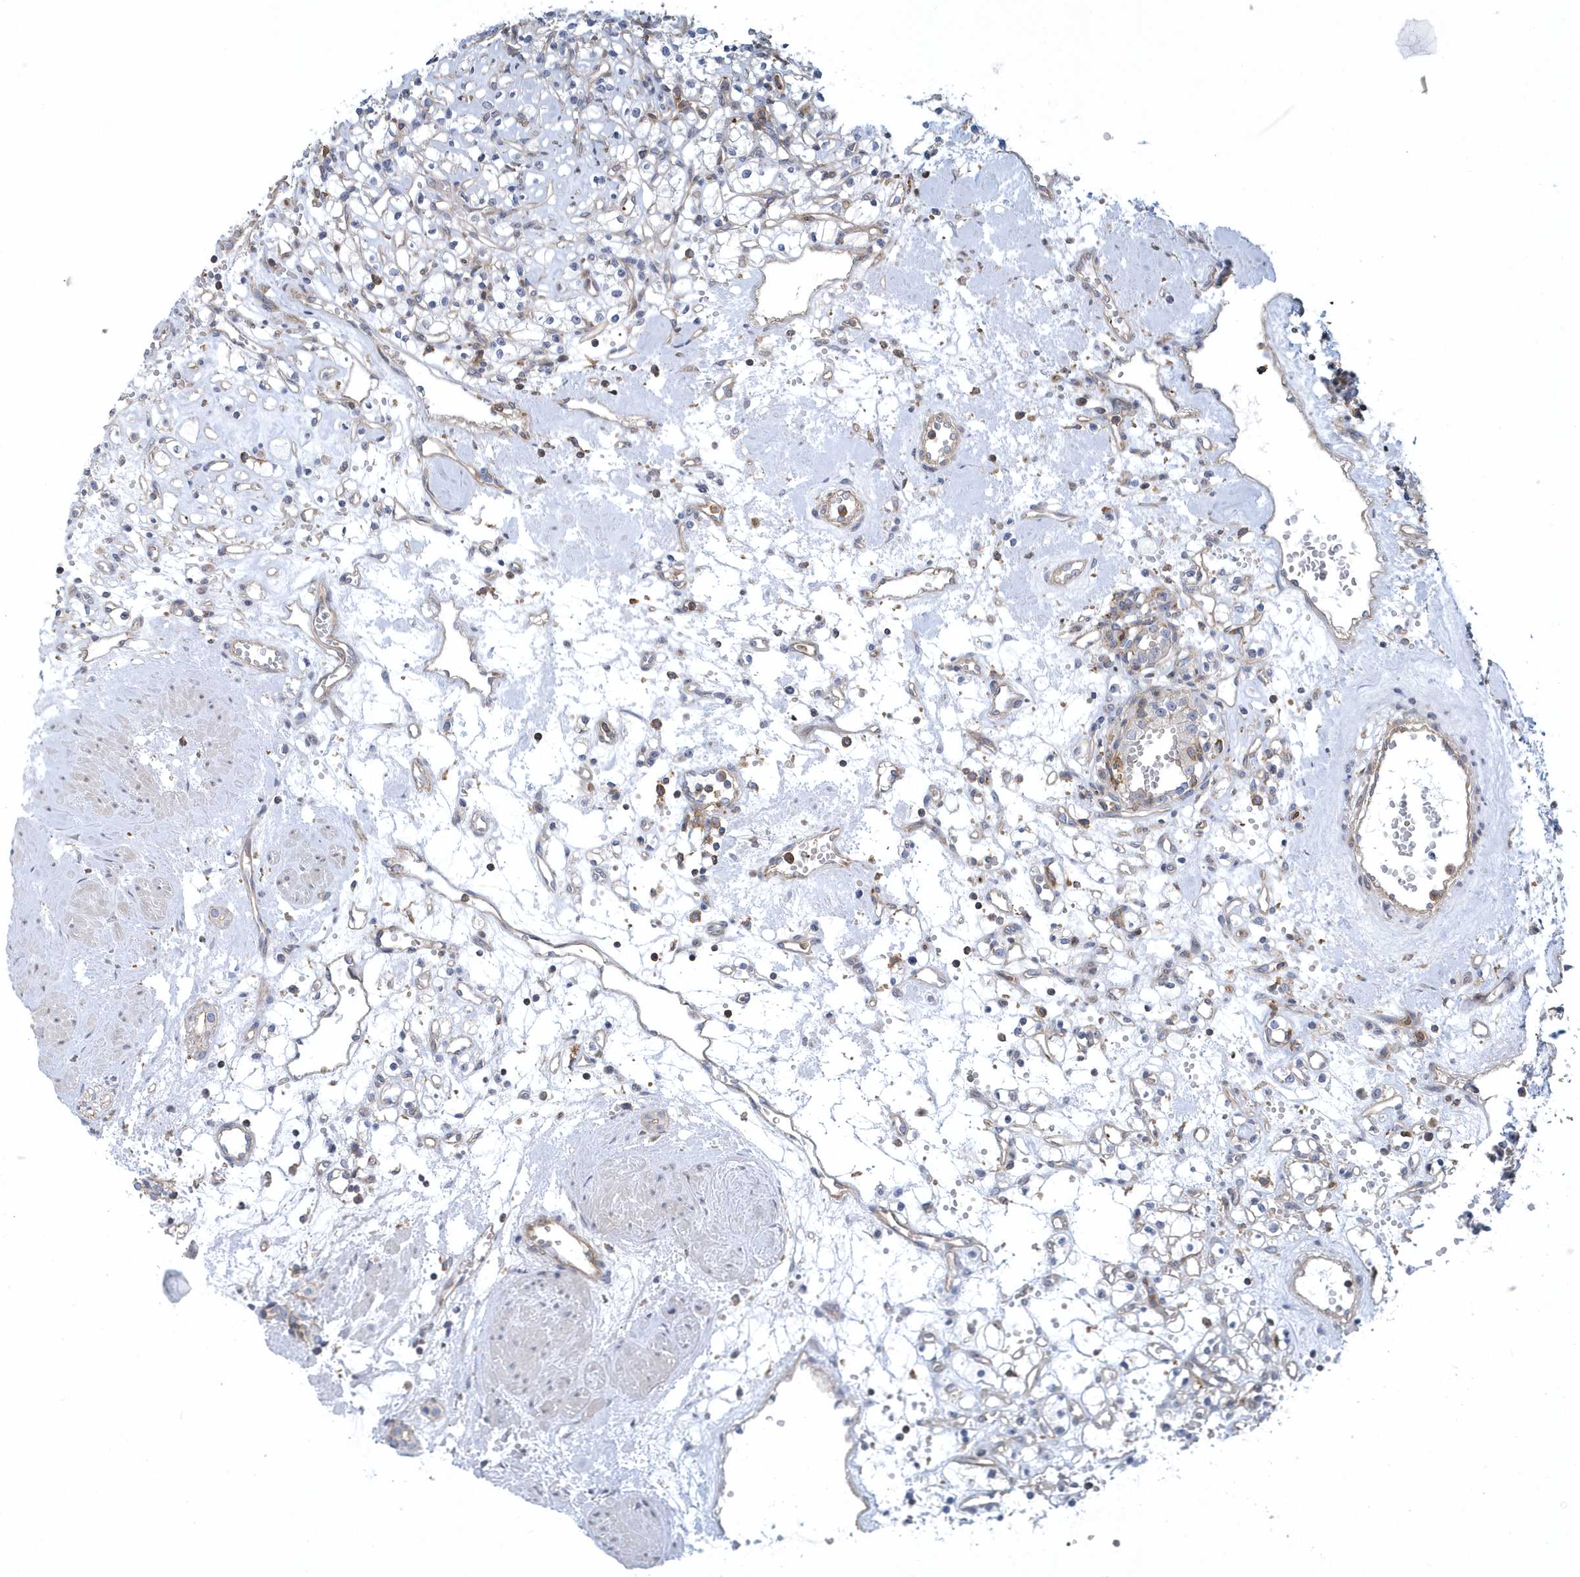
{"staining": {"intensity": "negative", "quantity": "none", "location": "none"}, "tissue": "renal cancer", "cell_type": "Tumor cells", "image_type": "cancer", "snomed": [{"axis": "morphology", "description": "Adenocarcinoma, NOS"}, {"axis": "topography", "description": "Kidney"}], "caption": "The micrograph reveals no staining of tumor cells in renal adenocarcinoma. (DAB (3,3'-diaminobenzidine) immunohistochemistry, high magnification).", "gene": "ARAP2", "patient": {"sex": "female", "age": 59}}